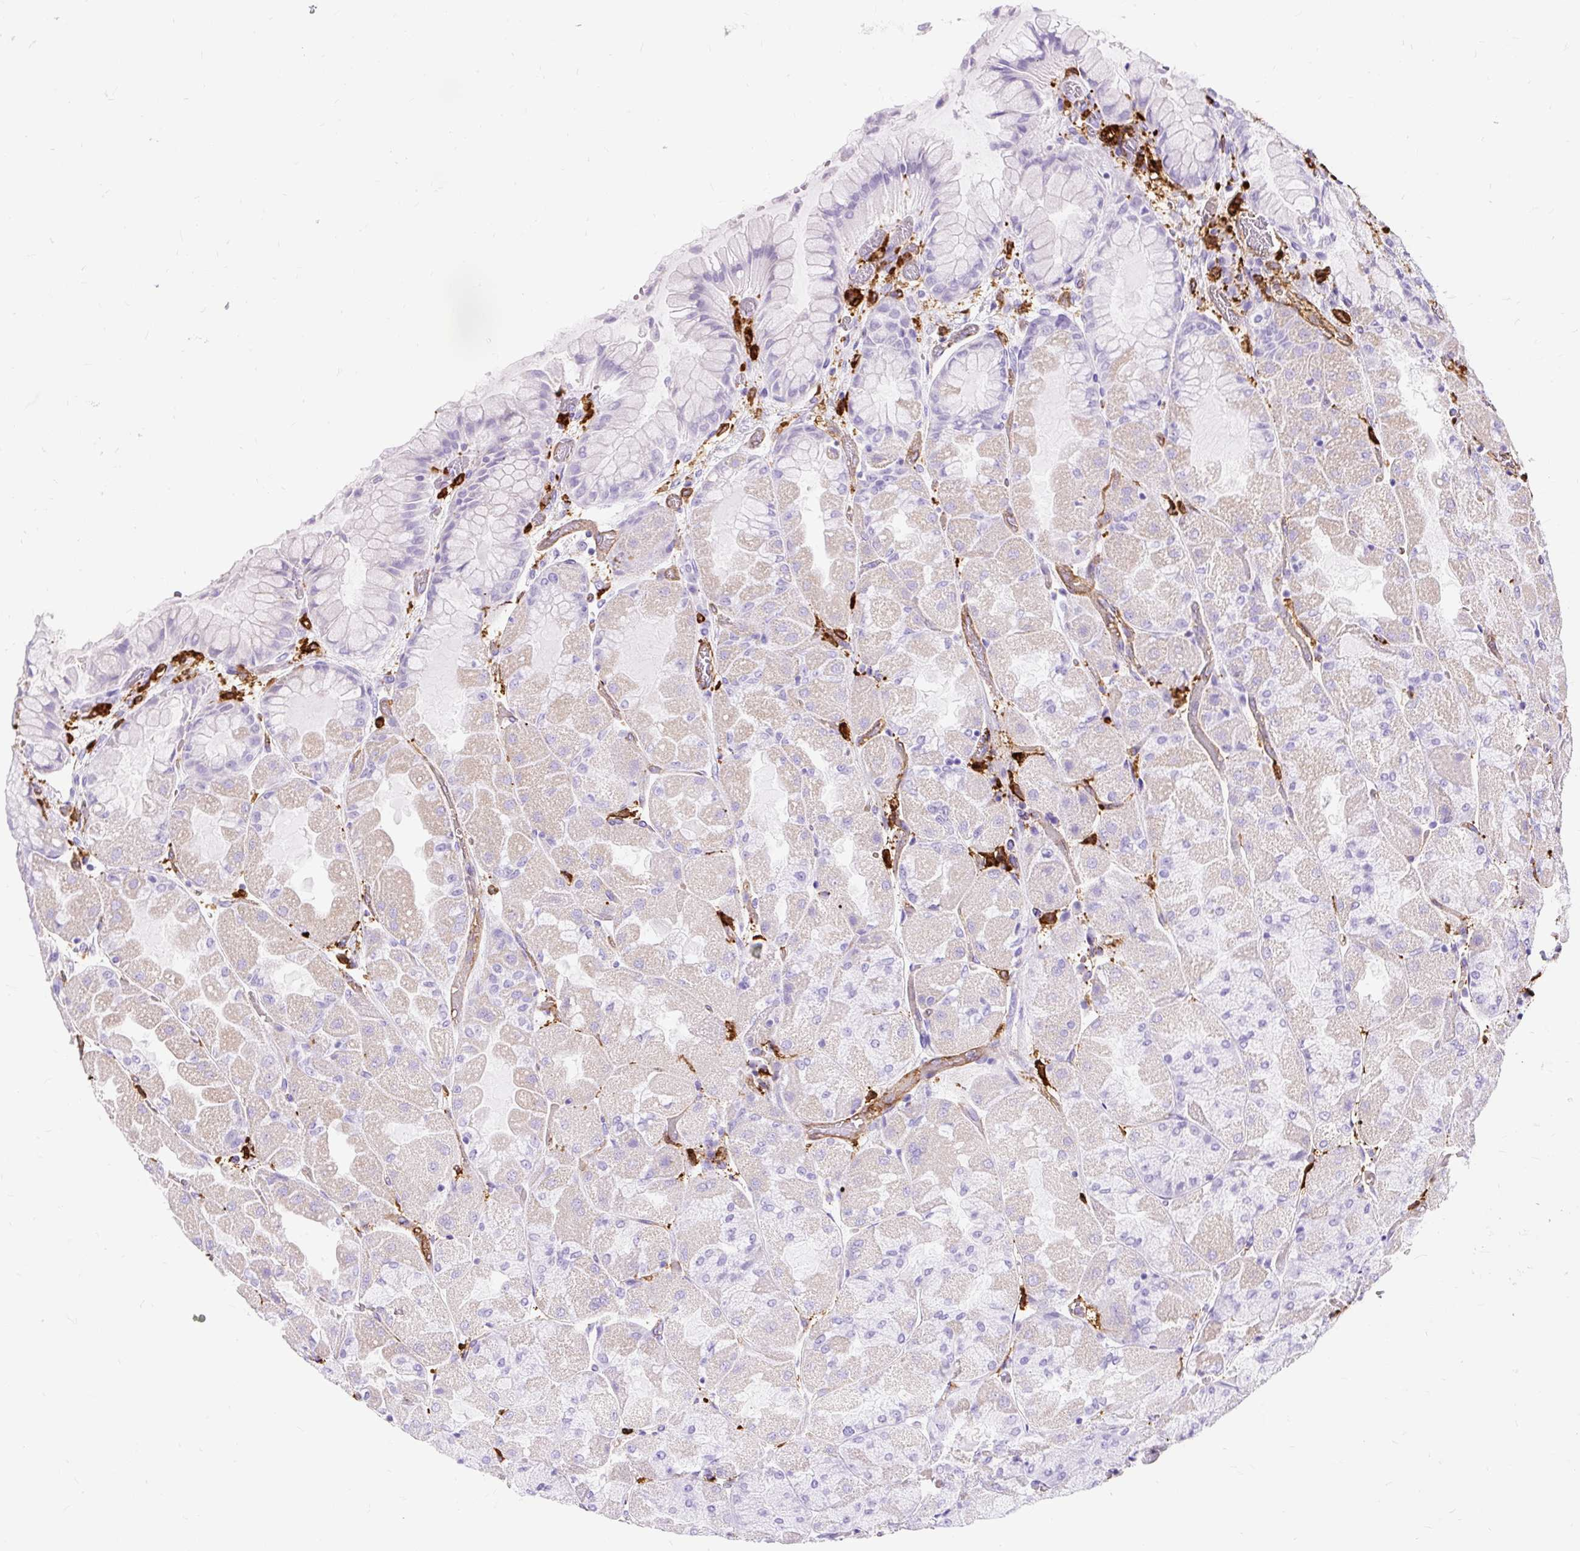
{"staining": {"intensity": "negative", "quantity": "none", "location": "none"}, "tissue": "stomach", "cell_type": "Glandular cells", "image_type": "normal", "snomed": [{"axis": "morphology", "description": "Normal tissue, NOS"}, {"axis": "topography", "description": "Stomach"}], "caption": "Human stomach stained for a protein using immunohistochemistry (IHC) exhibits no staining in glandular cells.", "gene": "HLA", "patient": {"sex": "female", "age": 61}}